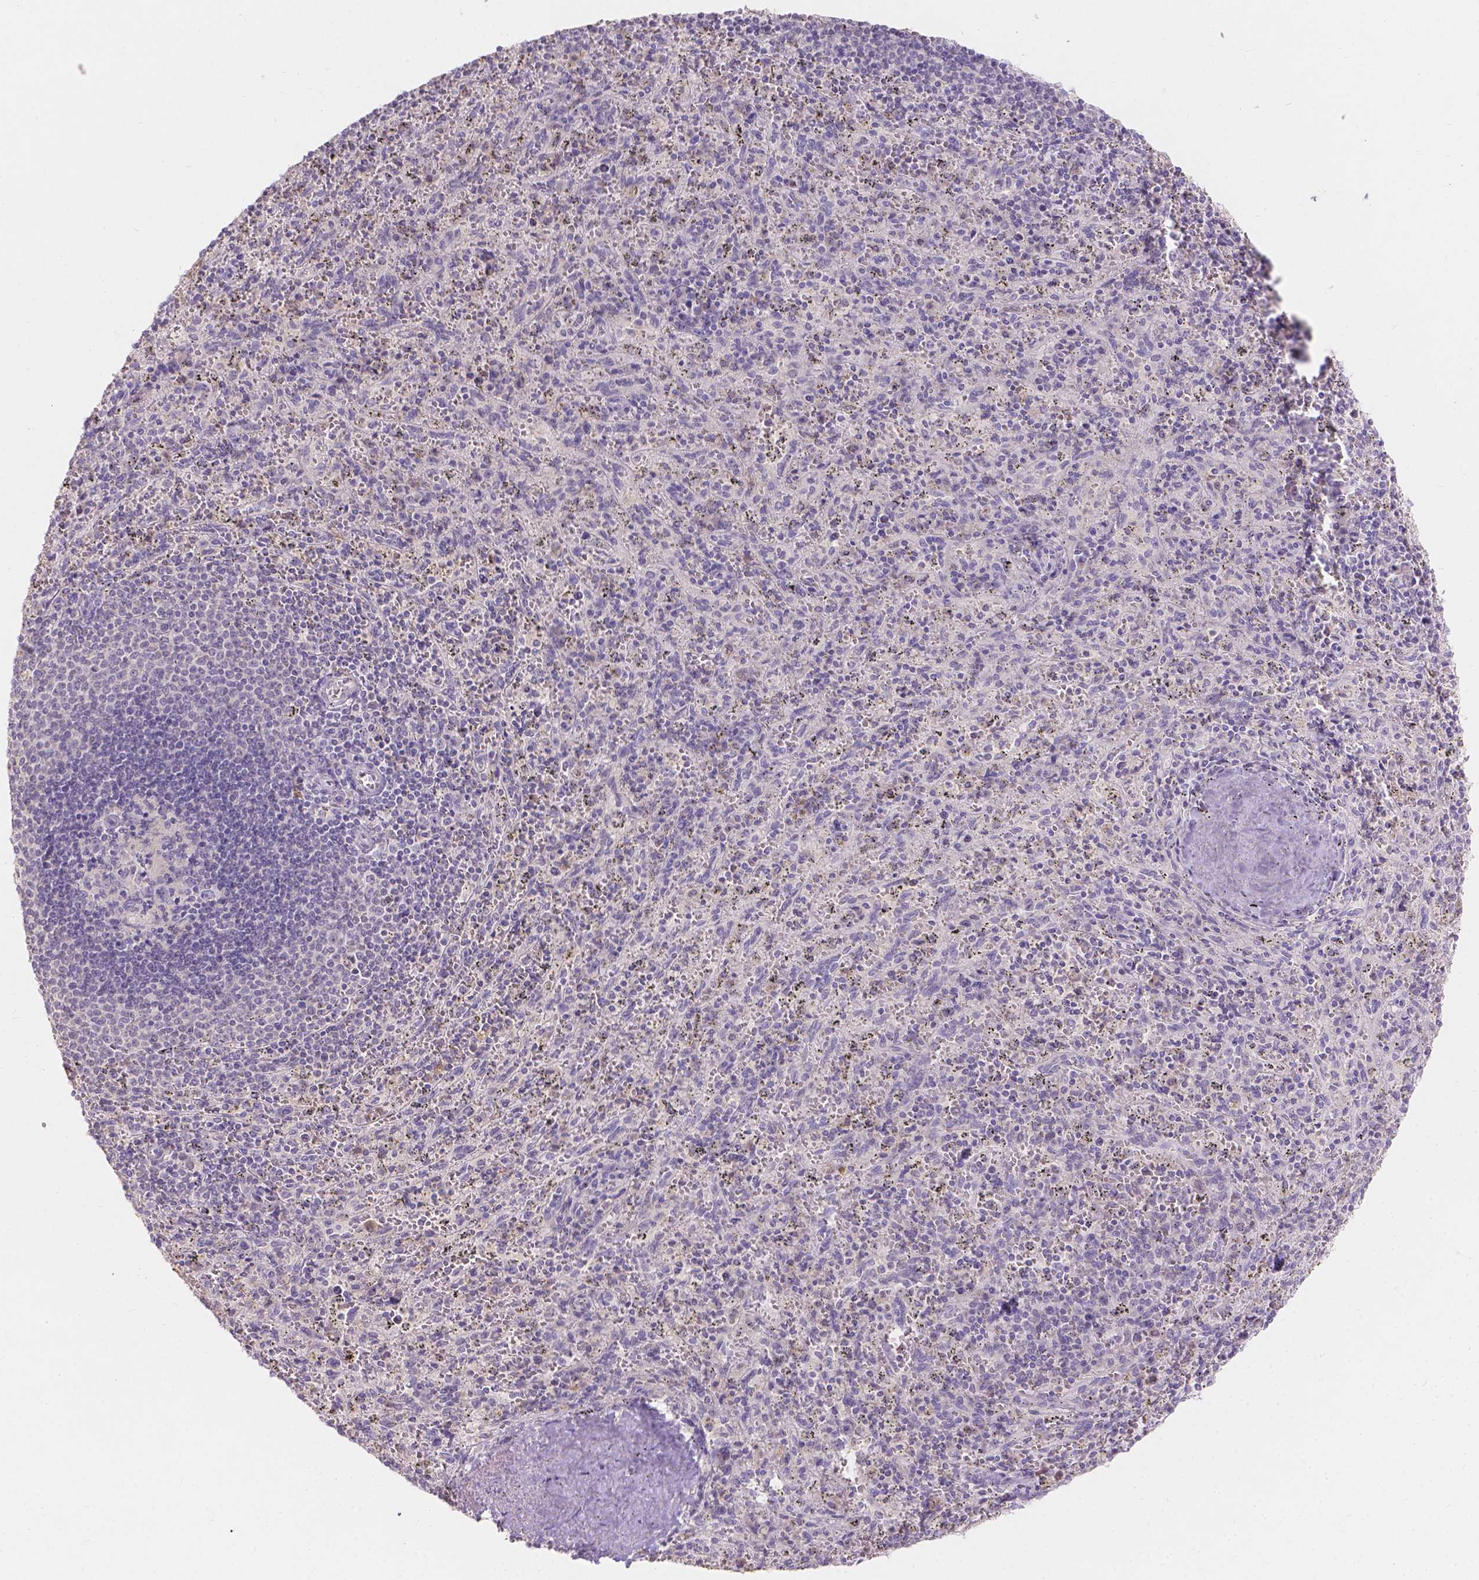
{"staining": {"intensity": "negative", "quantity": "none", "location": "none"}, "tissue": "spleen", "cell_type": "Cells in red pulp", "image_type": "normal", "snomed": [{"axis": "morphology", "description": "Normal tissue, NOS"}, {"axis": "topography", "description": "Spleen"}], "caption": "This is an immunohistochemistry micrograph of benign human spleen. There is no expression in cells in red pulp.", "gene": "DCAF4L1", "patient": {"sex": "male", "age": 57}}